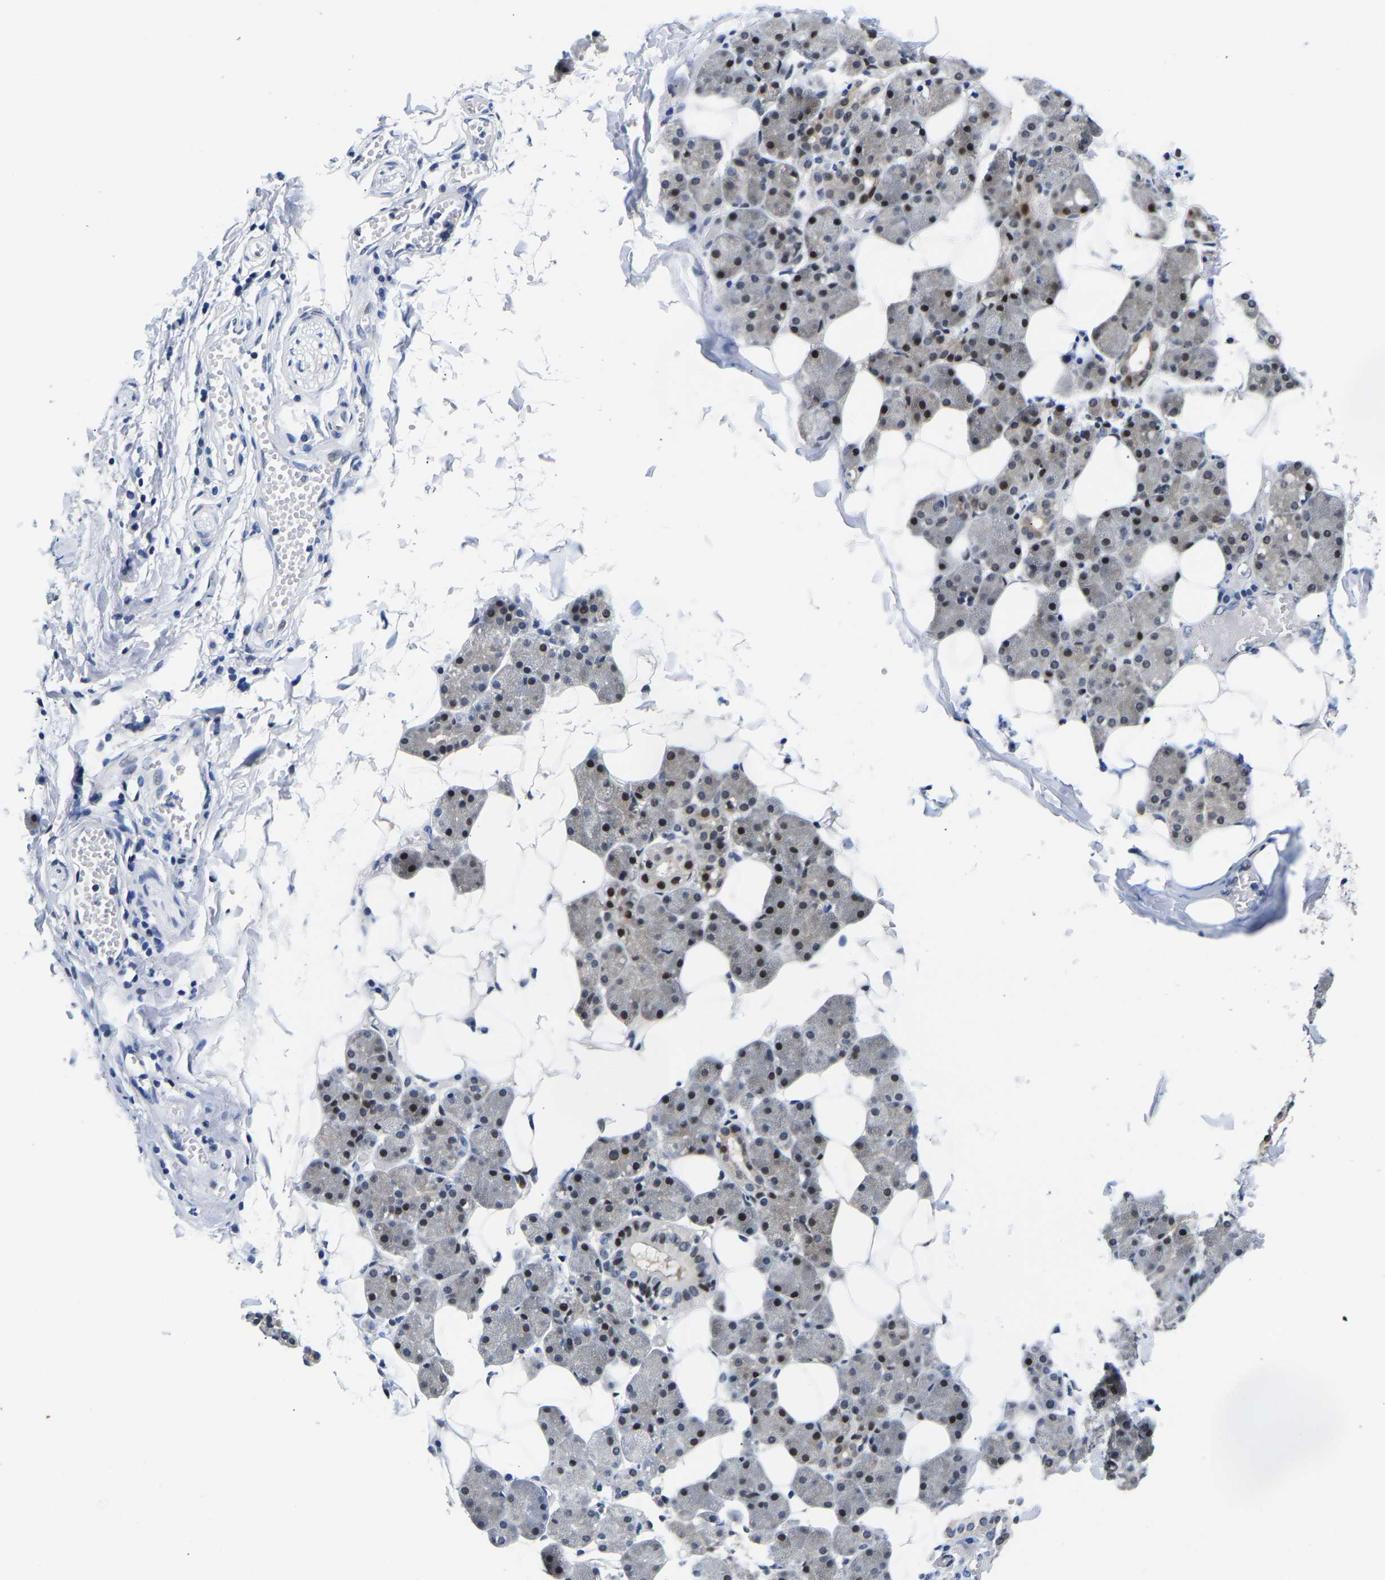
{"staining": {"intensity": "moderate", "quantity": "<25%", "location": "nuclear"}, "tissue": "salivary gland", "cell_type": "Glandular cells", "image_type": "normal", "snomed": [{"axis": "morphology", "description": "Normal tissue, NOS"}, {"axis": "topography", "description": "Salivary gland"}], "caption": "Normal salivary gland was stained to show a protein in brown. There is low levels of moderate nuclear staining in about <25% of glandular cells. (IHC, brightfield microscopy, high magnification).", "gene": "PTRHD1", "patient": {"sex": "female", "age": 33}}